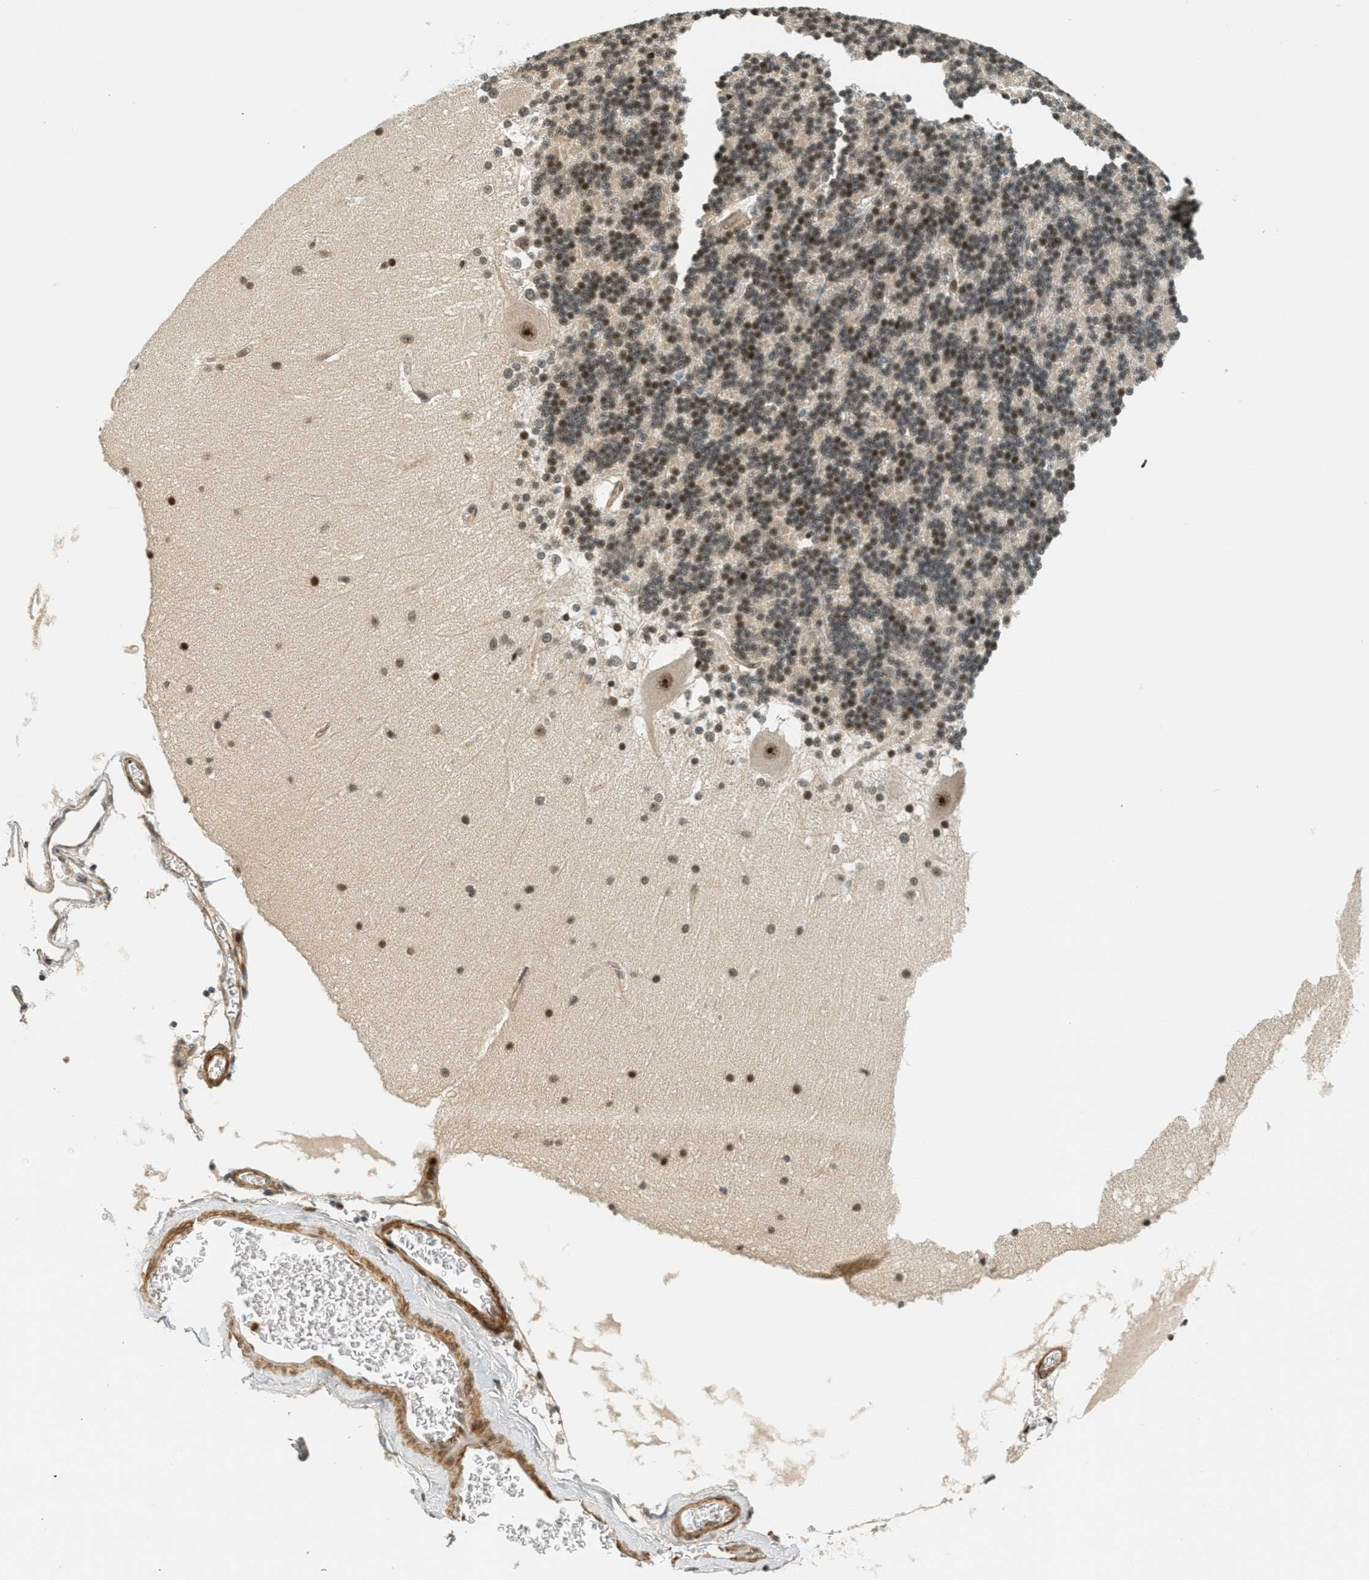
{"staining": {"intensity": "moderate", "quantity": ">75%", "location": "nuclear"}, "tissue": "cerebellum", "cell_type": "Cells in granular layer", "image_type": "normal", "snomed": [{"axis": "morphology", "description": "Normal tissue, NOS"}, {"axis": "topography", "description": "Cerebellum"}], "caption": "The histopathology image shows immunohistochemical staining of unremarkable cerebellum. There is moderate nuclear expression is seen in about >75% of cells in granular layer.", "gene": "FOXM1", "patient": {"sex": "female", "age": 19}}